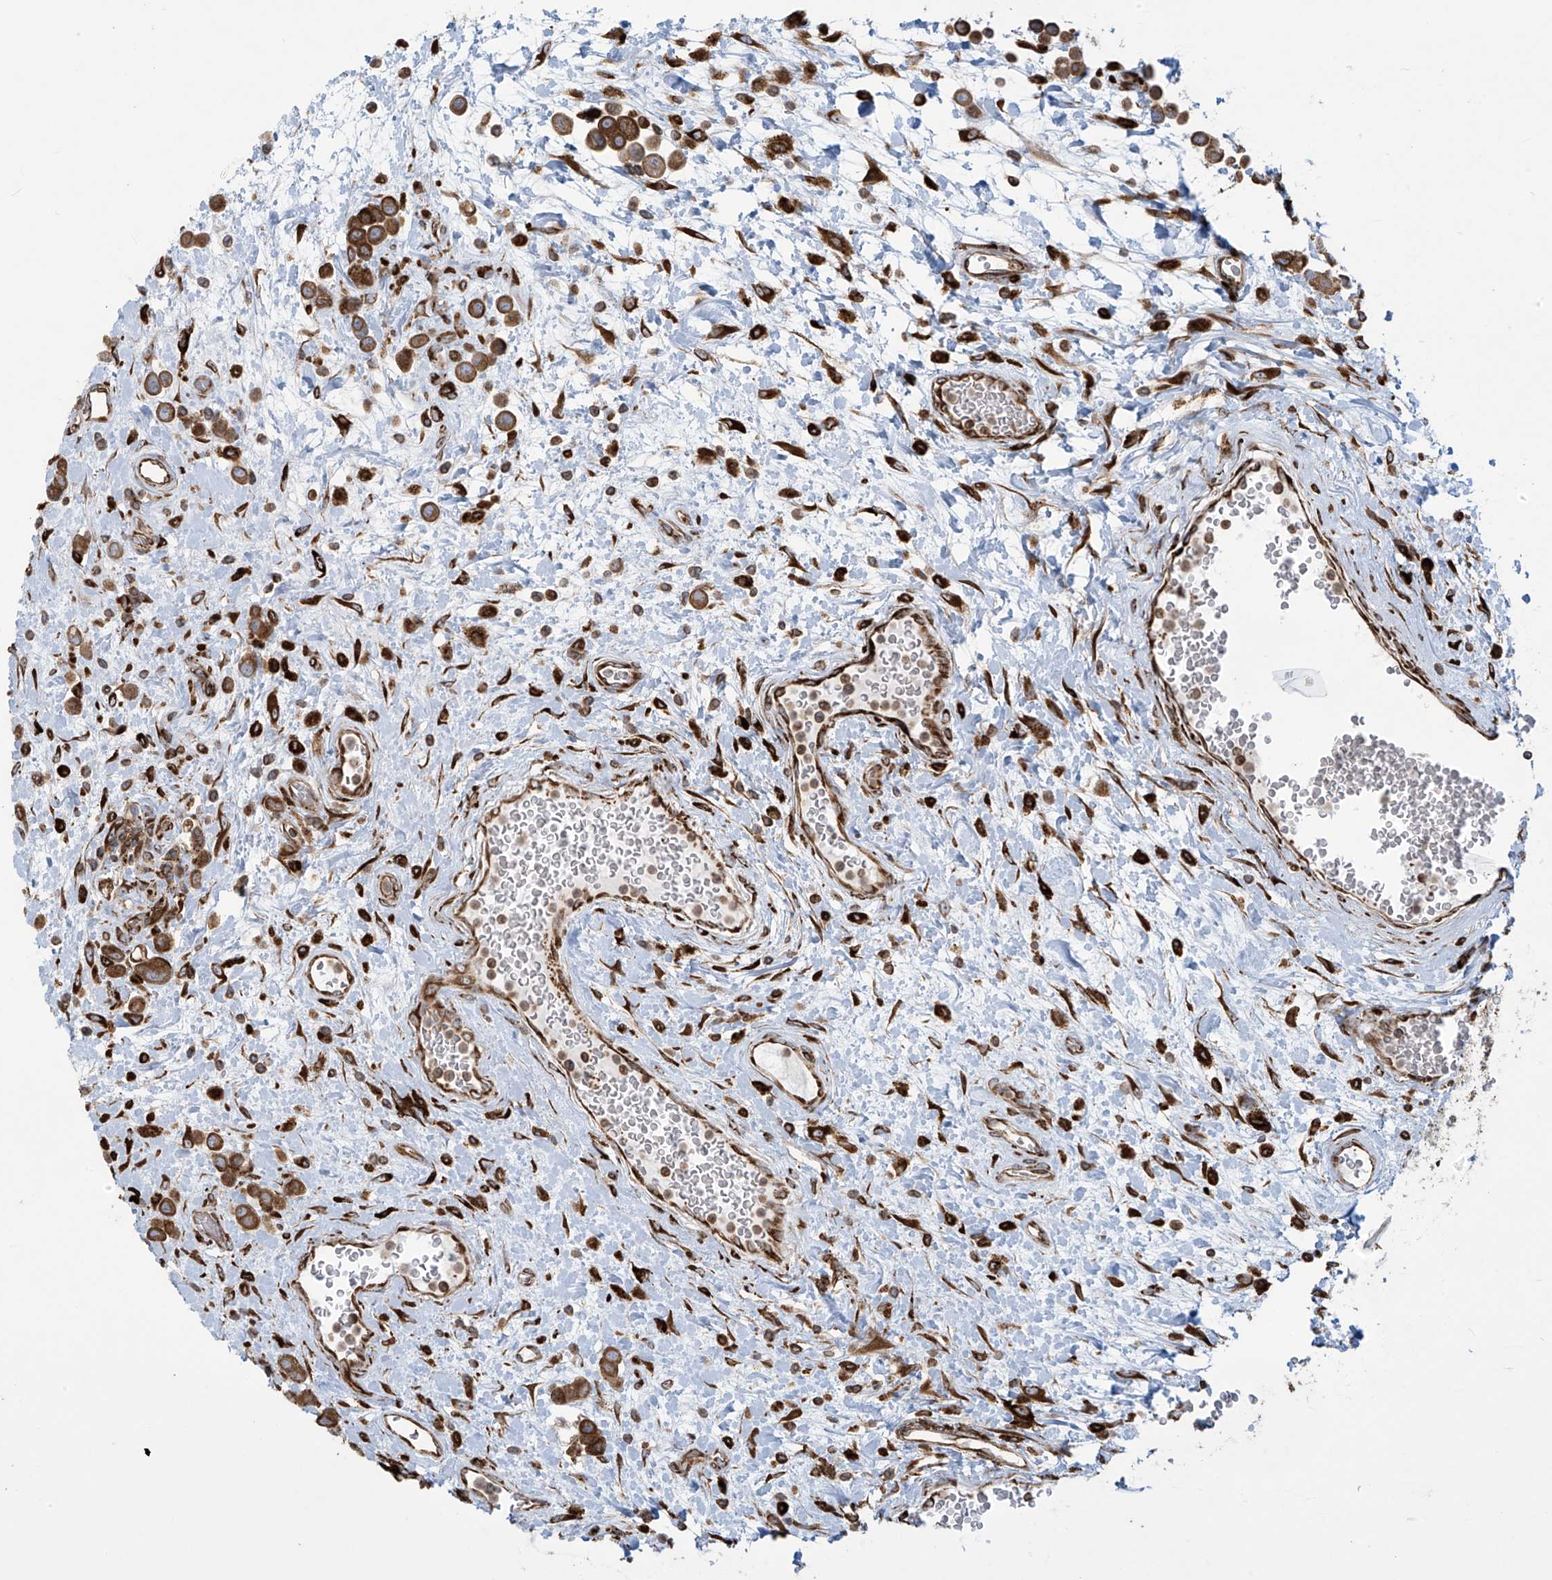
{"staining": {"intensity": "strong", "quantity": ">75%", "location": "cytoplasmic/membranous"}, "tissue": "urothelial cancer", "cell_type": "Tumor cells", "image_type": "cancer", "snomed": [{"axis": "morphology", "description": "Urothelial carcinoma, High grade"}, {"axis": "topography", "description": "Urinary bladder"}], "caption": "A photomicrograph showing strong cytoplasmic/membranous expression in about >75% of tumor cells in urothelial carcinoma (high-grade), as visualized by brown immunohistochemical staining.", "gene": "MX1", "patient": {"sex": "male", "age": 50}}